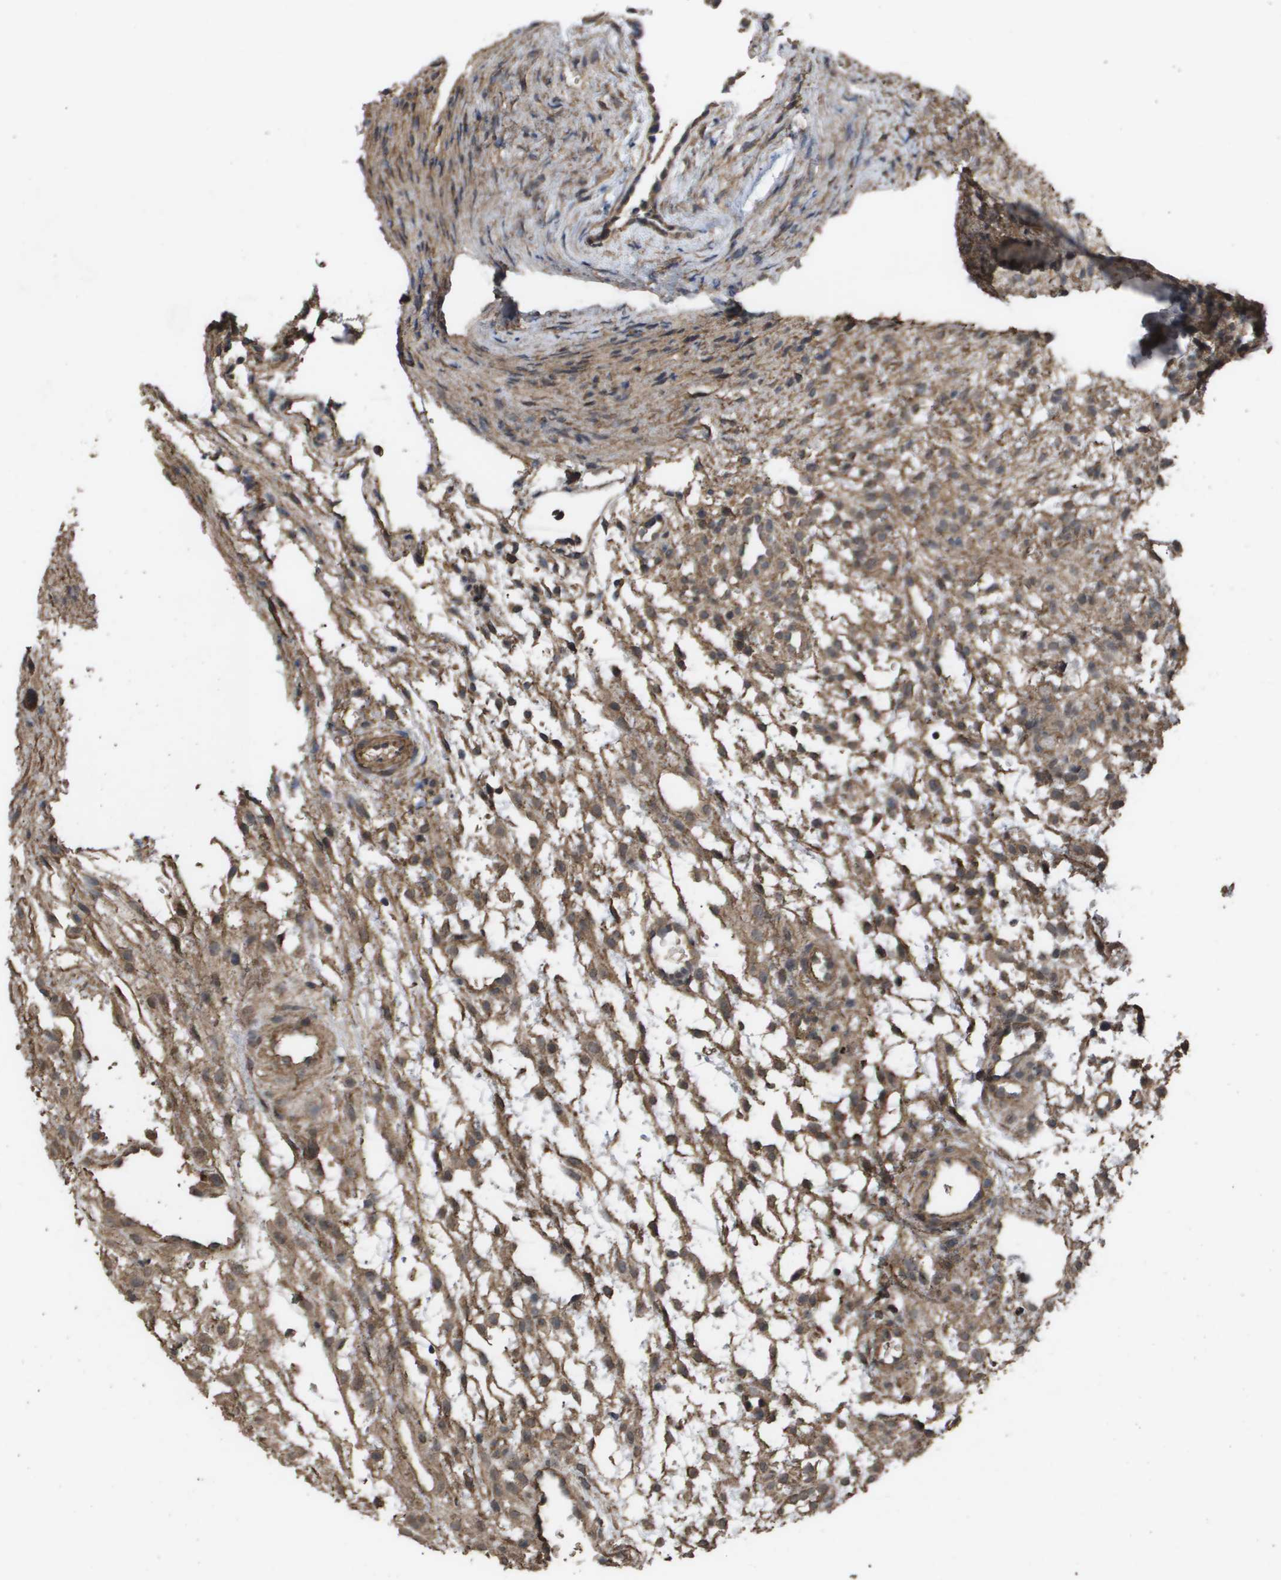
{"staining": {"intensity": "moderate", "quantity": ">75%", "location": "cytoplasmic/membranous"}, "tissue": "ovary", "cell_type": "Ovarian stroma cells", "image_type": "normal", "snomed": [{"axis": "morphology", "description": "Normal tissue, NOS"}, {"axis": "morphology", "description": "Cyst, NOS"}, {"axis": "topography", "description": "Ovary"}], "caption": "The histopathology image displays immunohistochemical staining of normal ovary. There is moderate cytoplasmic/membranous expression is present in about >75% of ovarian stroma cells.", "gene": "CUL5", "patient": {"sex": "female", "age": 18}}